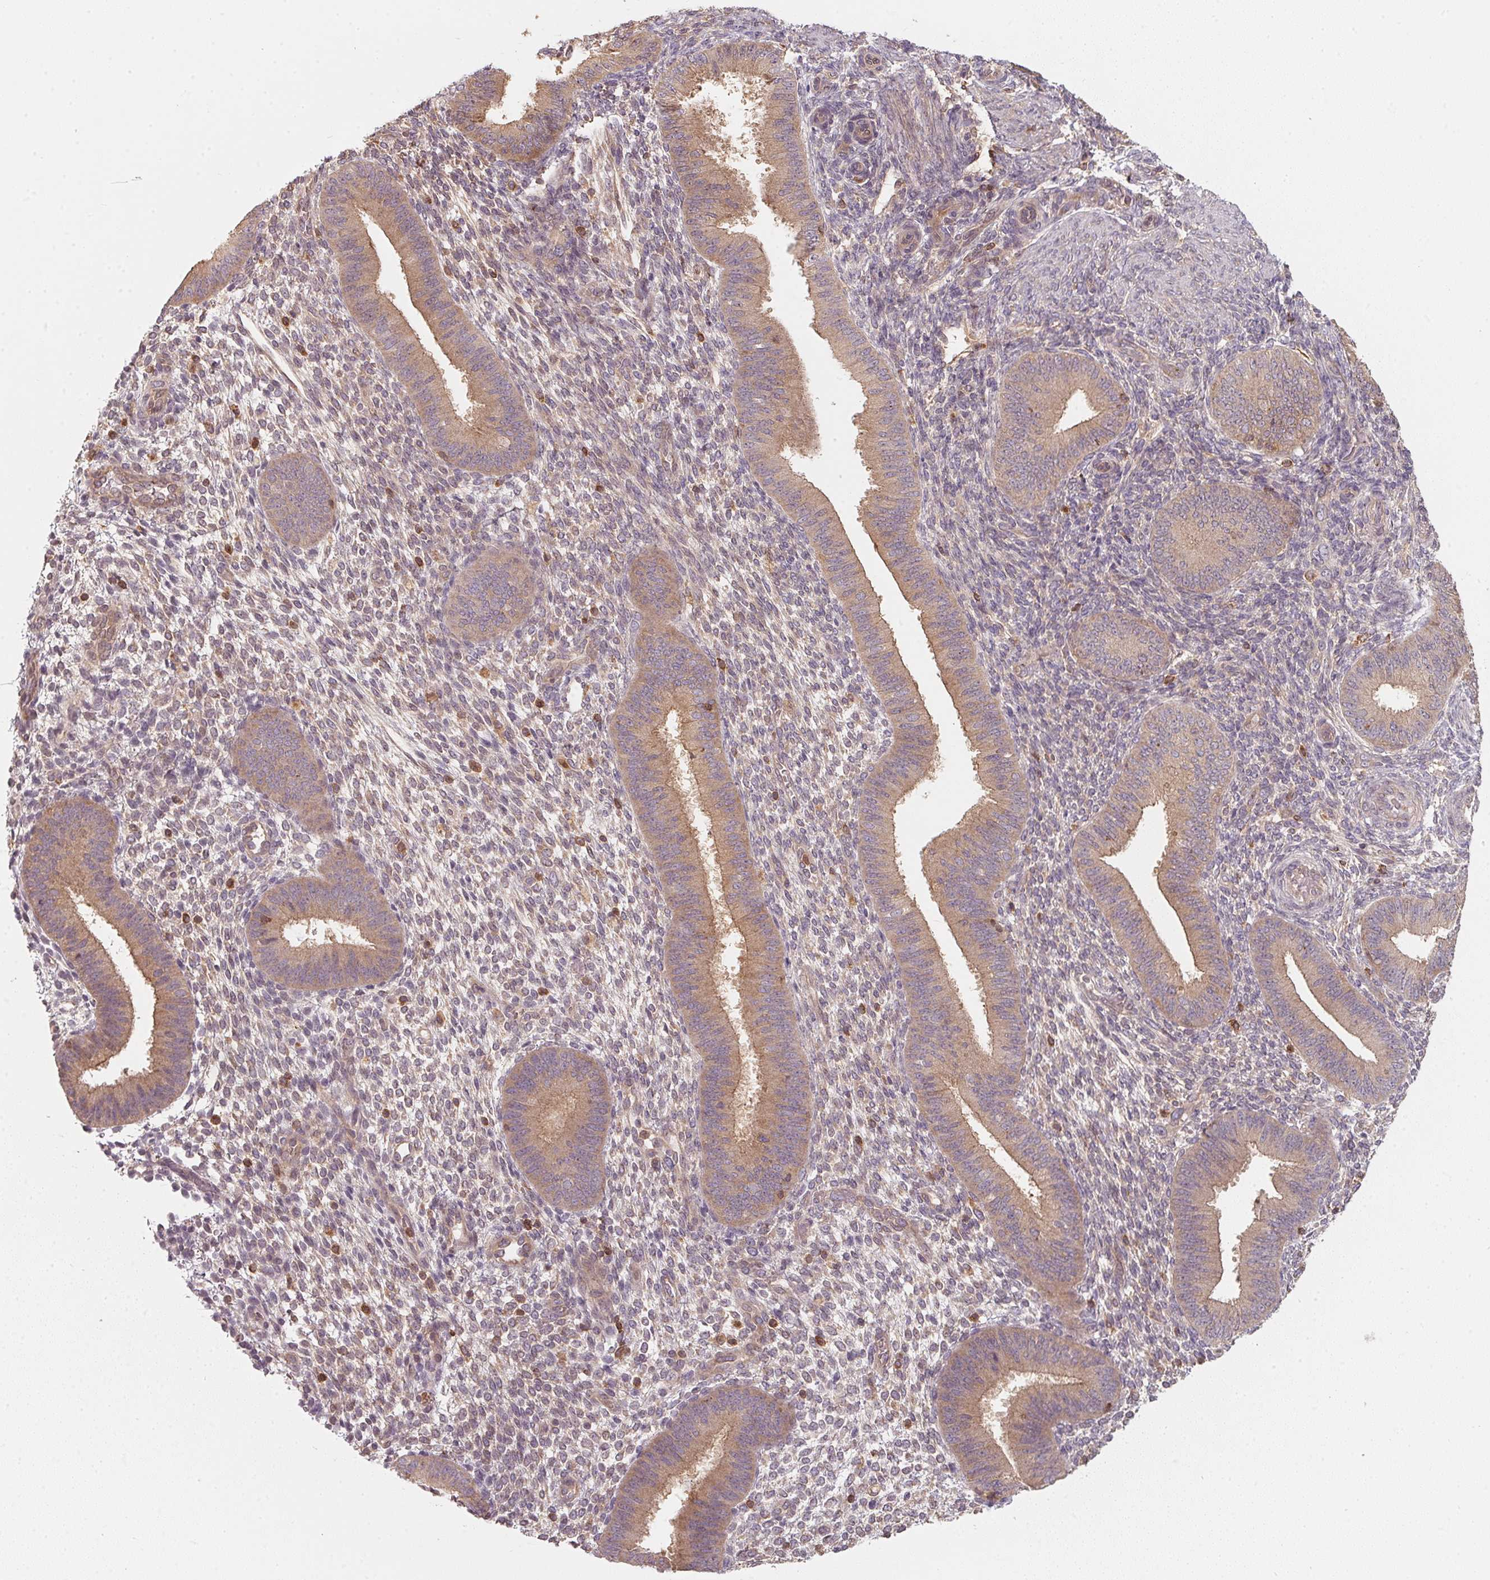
{"staining": {"intensity": "weak", "quantity": "<25%", "location": "cytoplasmic/membranous"}, "tissue": "endometrium", "cell_type": "Cells in endometrial stroma", "image_type": "normal", "snomed": [{"axis": "morphology", "description": "Normal tissue, NOS"}, {"axis": "topography", "description": "Endometrium"}], "caption": "This photomicrograph is of normal endometrium stained with immunohistochemistry to label a protein in brown with the nuclei are counter-stained blue. There is no expression in cells in endometrial stroma.", "gene": "ANKRD13A", "patient": {"sex": "female", "age": 39}}